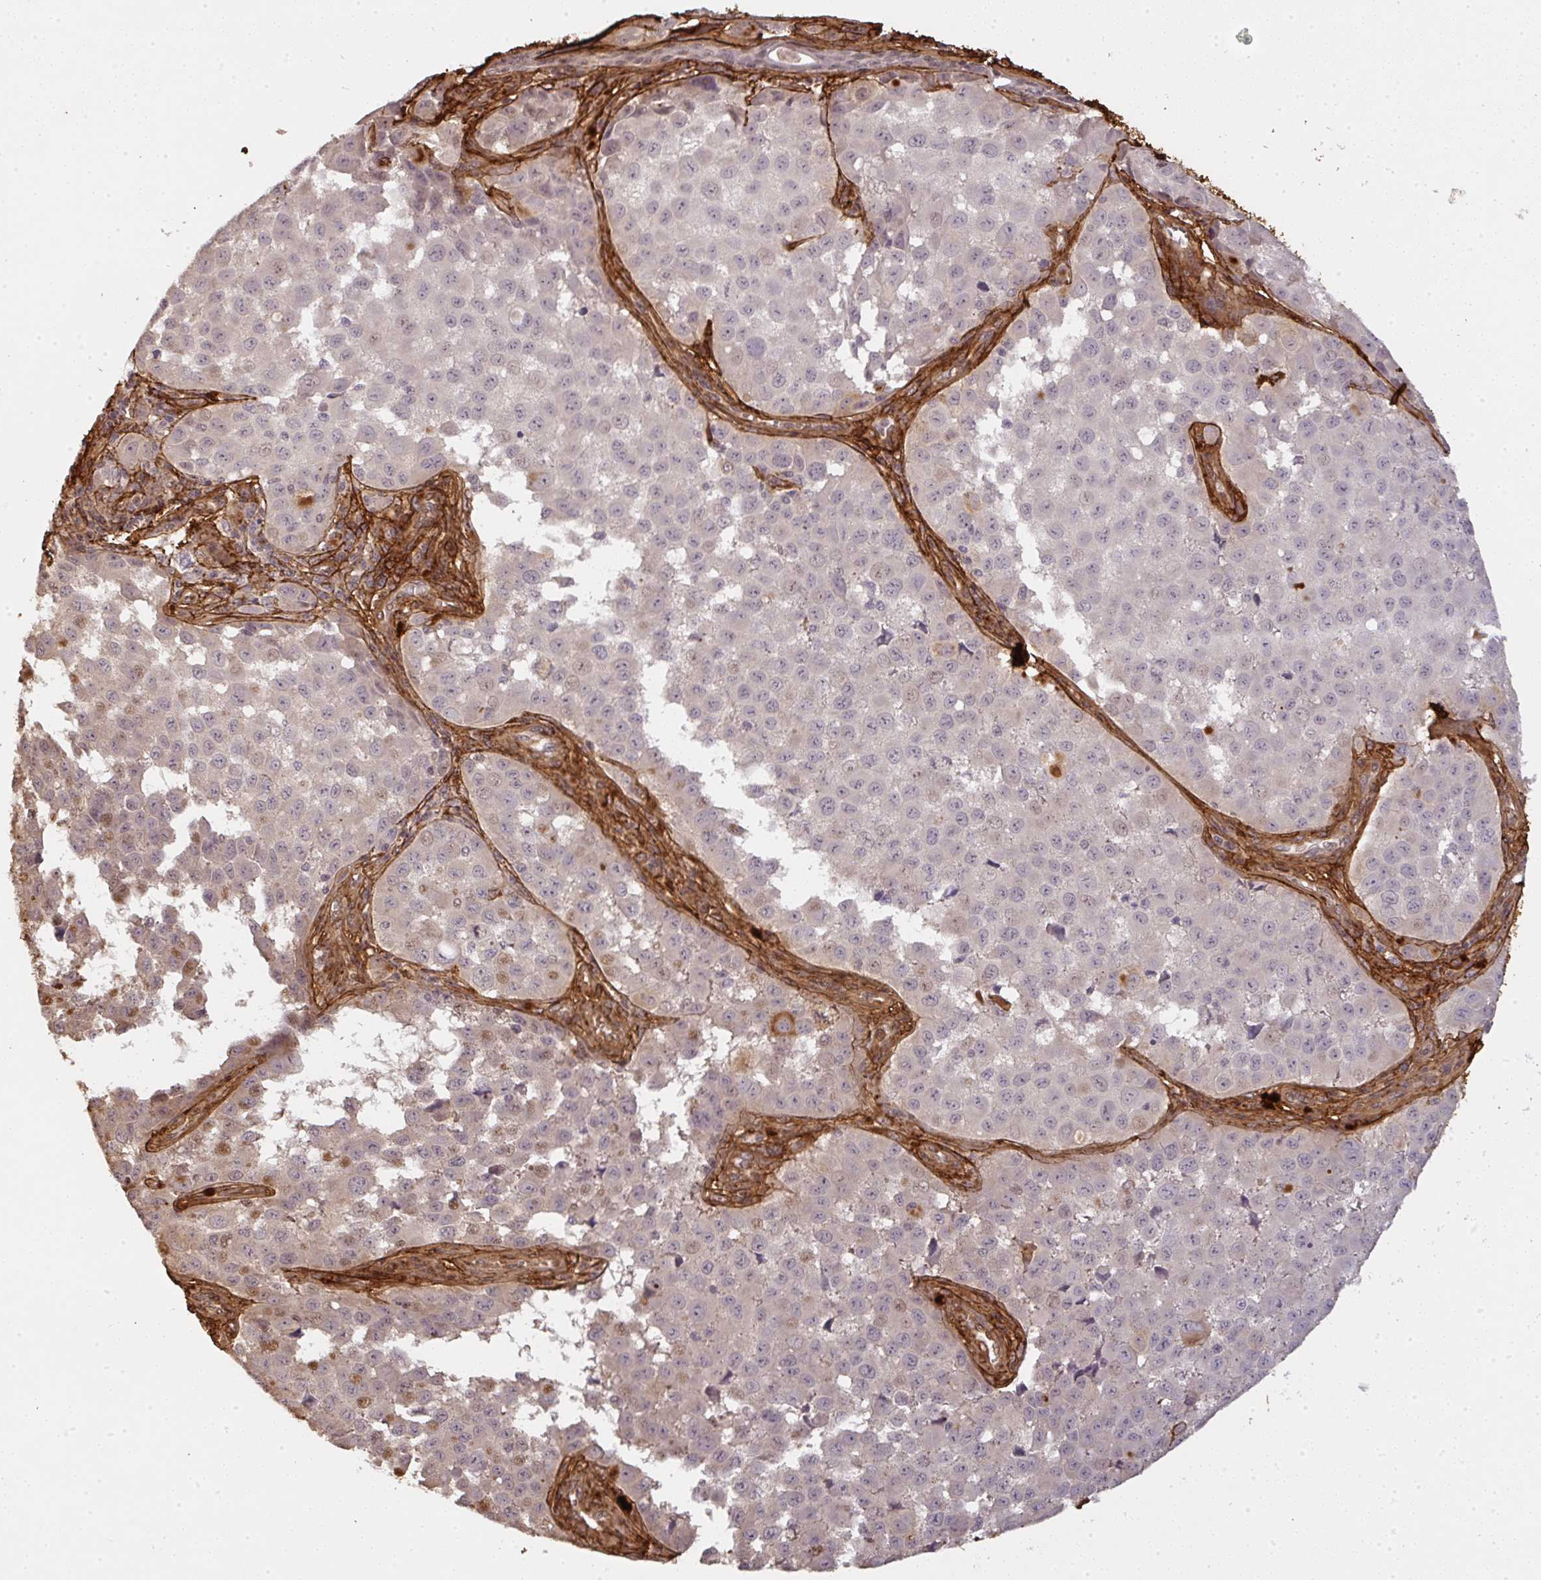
{"staining": {"intensity": "negative", "quantity": "none", "location": "none"}, "tissue": "melanoma", "cell_type": "Tumor cells", "image_type": "cancer", "snomed": [{"axis": "morphology", "description": "Malignant melanoma, NOS"}, {"axis": "topography", "description": "Skin"}], "caption": "The photomicrograph displays no significant positivity in tumor cells of melanoma.", "gene": "COL3A1", "patient": {"sex": "male", "age": 64}}